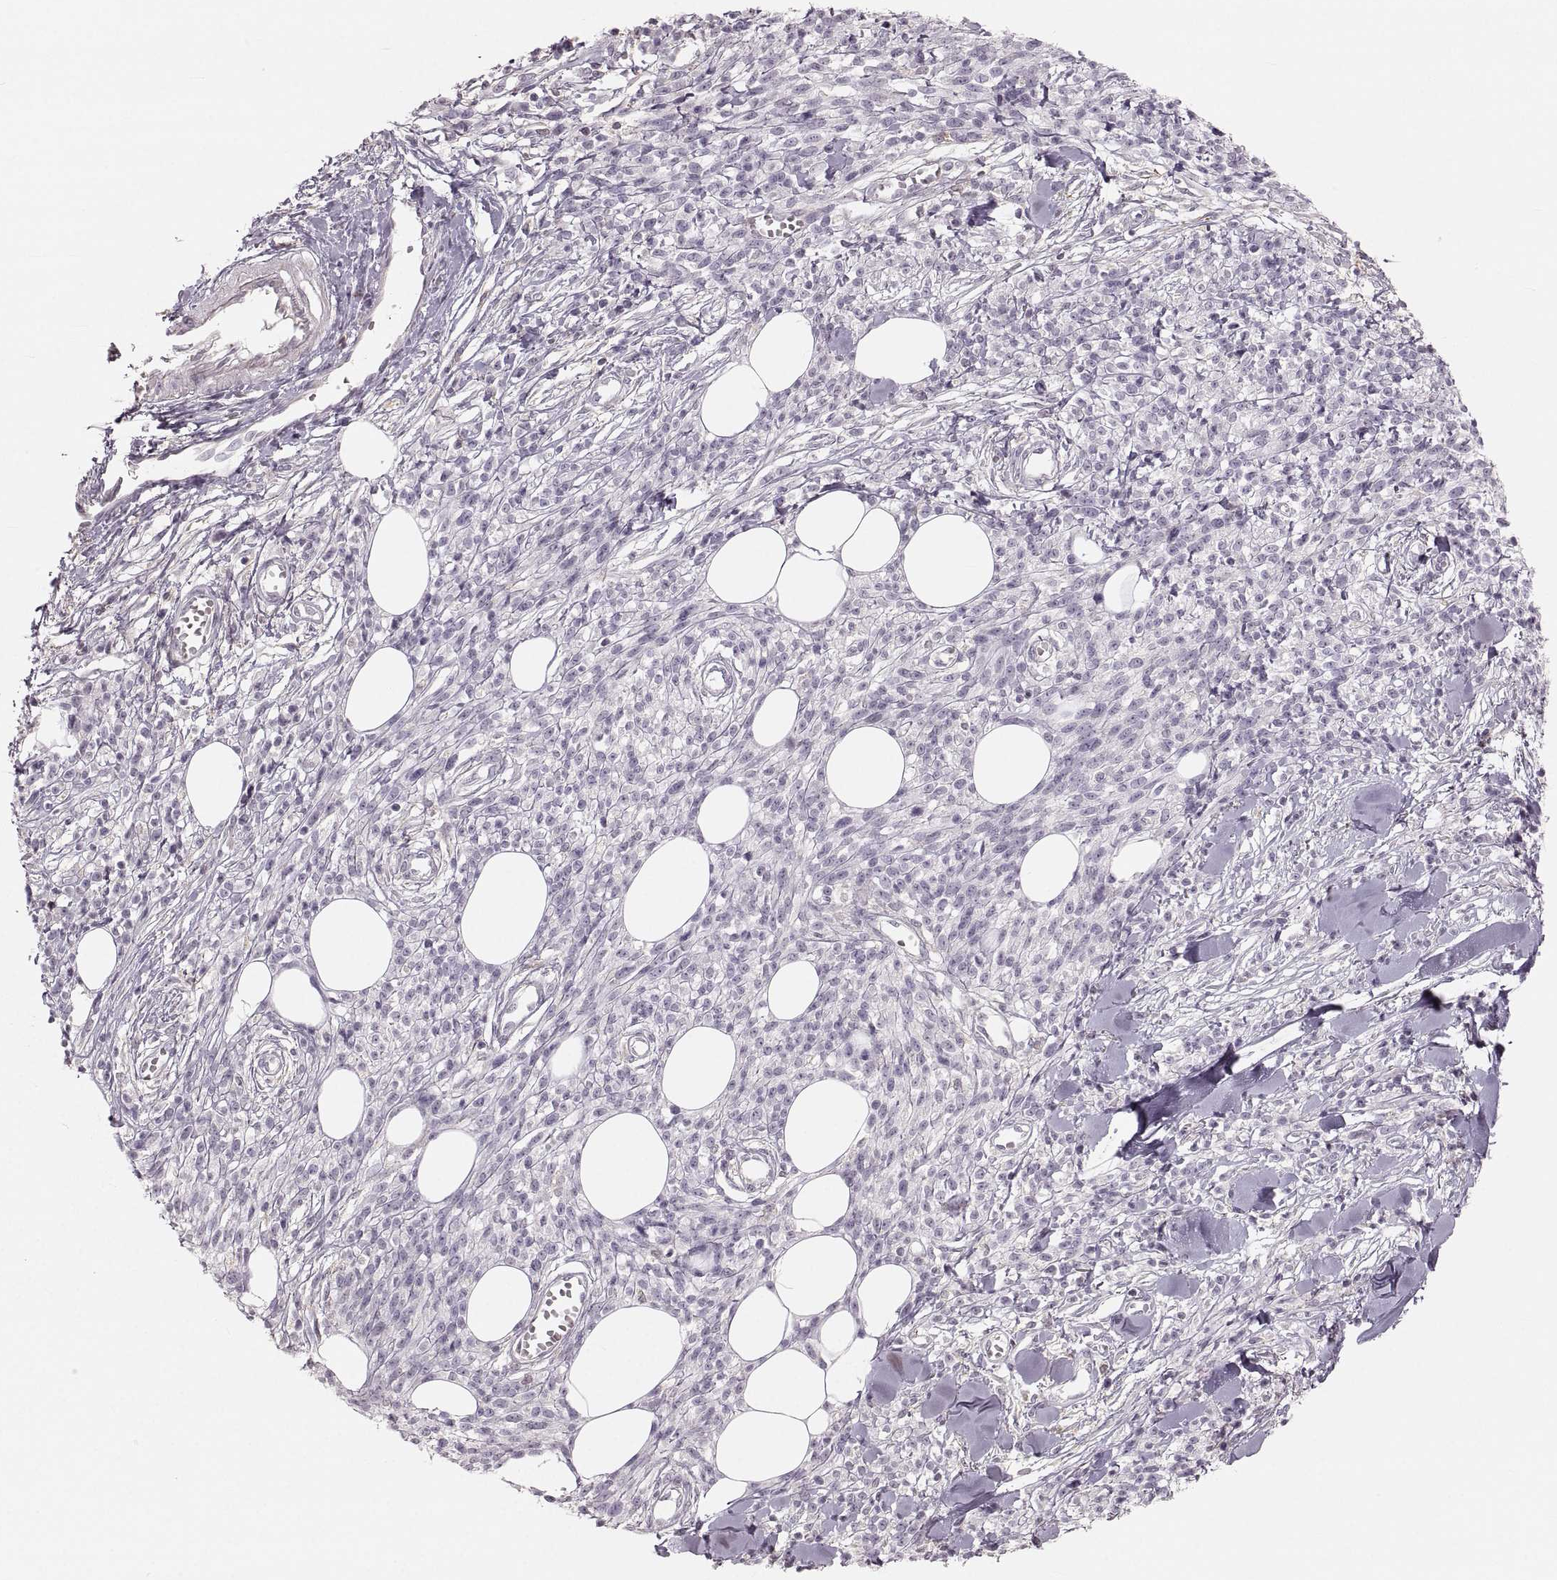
{"staining": {"intensity": "negative", "quantity": "none", "location": "none"}, "tissue": "melanoma", "cell_type": "Tumor cells", "image_type": "cancer", "snomed": [{"axis": "morphology", "description": "Malignant melanoma, NOS"}, {"axis": "topography", "description": "Skin"}, {"axis": "topography", "description": "Skin of trunk"}], "caption": "Immunohistochemistry (IHC) image of malignant melanoma stained for a protein (brown), which reveals no positivity in tumor cells.", "gene": "RUNDC3A", "patient": {"sex": "male", "age": 74}}